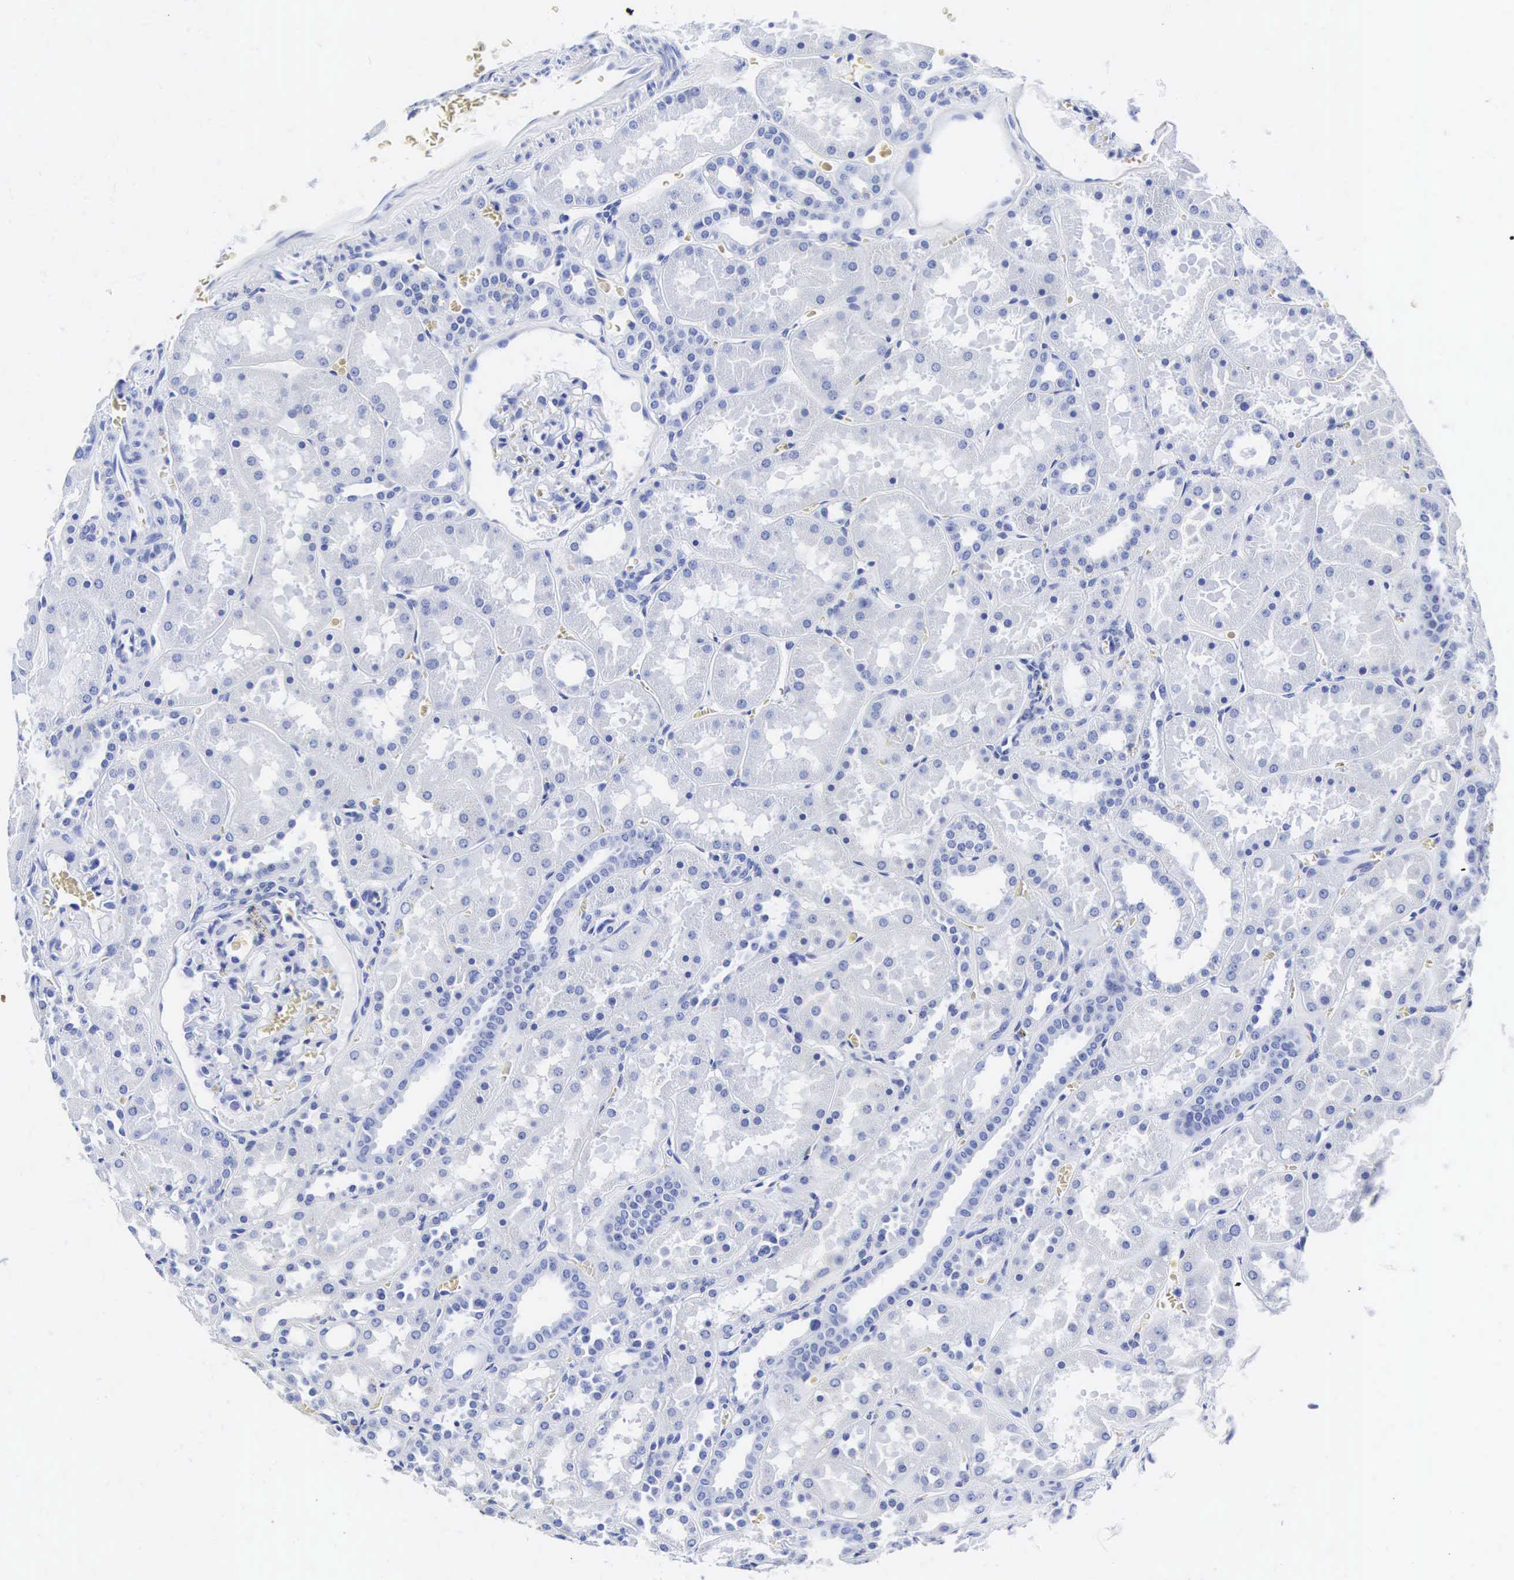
{"staining": {"intensity": "negative", "quantity": "none", "location": "none"}, "tissue": "kidney", "cell_type": "Cells in glomeruli", "image_type": "normal", "snomed": [{"axis": "morphology", "description": "Normal tissue, NOS"}, {"axis": "topography", "description": "Kidney"}], "caption": "IHC micrograph of unremarkable kidney: kidney stained with DAB (3,3'-diaminobenzidine) shows no significant protein expression in cells in glomeruli.", "gene": "INS", "patient": {"sex": "female", "age": 52}}